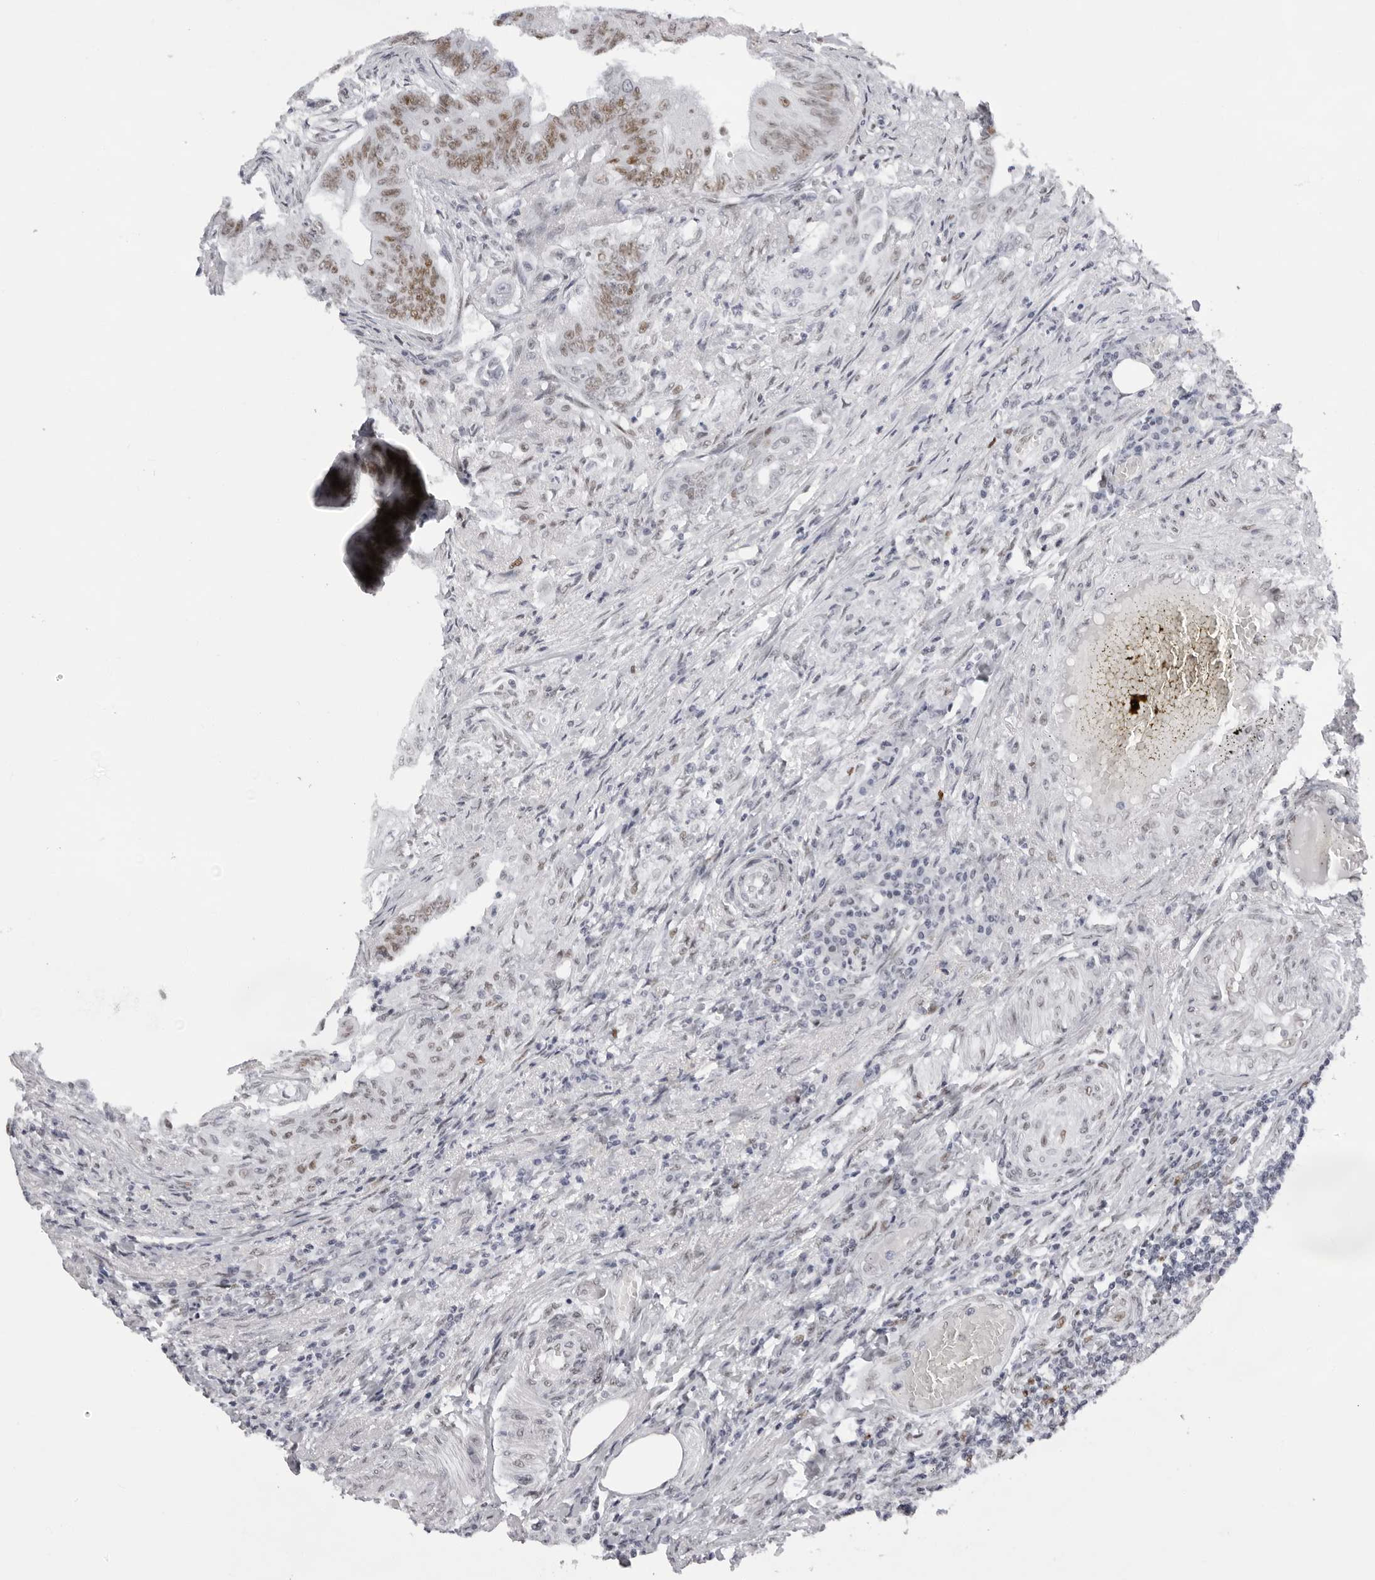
{"staining": {"intensity": "moderate", "quantity": ">75%", "location": "nuclear"}, "tissue": "colorectal cancer", "cell_type": "Tumor cells", "image_type": "cancer", "snomed": [{"axis": "morphology", "description": "Adenoma, NOS"}, {"axis": "morphology", "description": "Adenocarcinoma, NOS"}, {"axis": "topography", "description": "Colon"}], "caption": "Colorectal cancer (adenoma) tissue demonstrates moderate nuclear positivity in approximately >75% of tumor cells, visualized by immunohistochemistry. The staining was performed using DAB (3,3'-diaminobenzidine) to visualize the protein expression in brown, while the nuclei were stained in blue with hematoxylin (Magnification: 20x).", "gene": "IRF2BP2", "patient": {"sex": "male", "age": 79}}